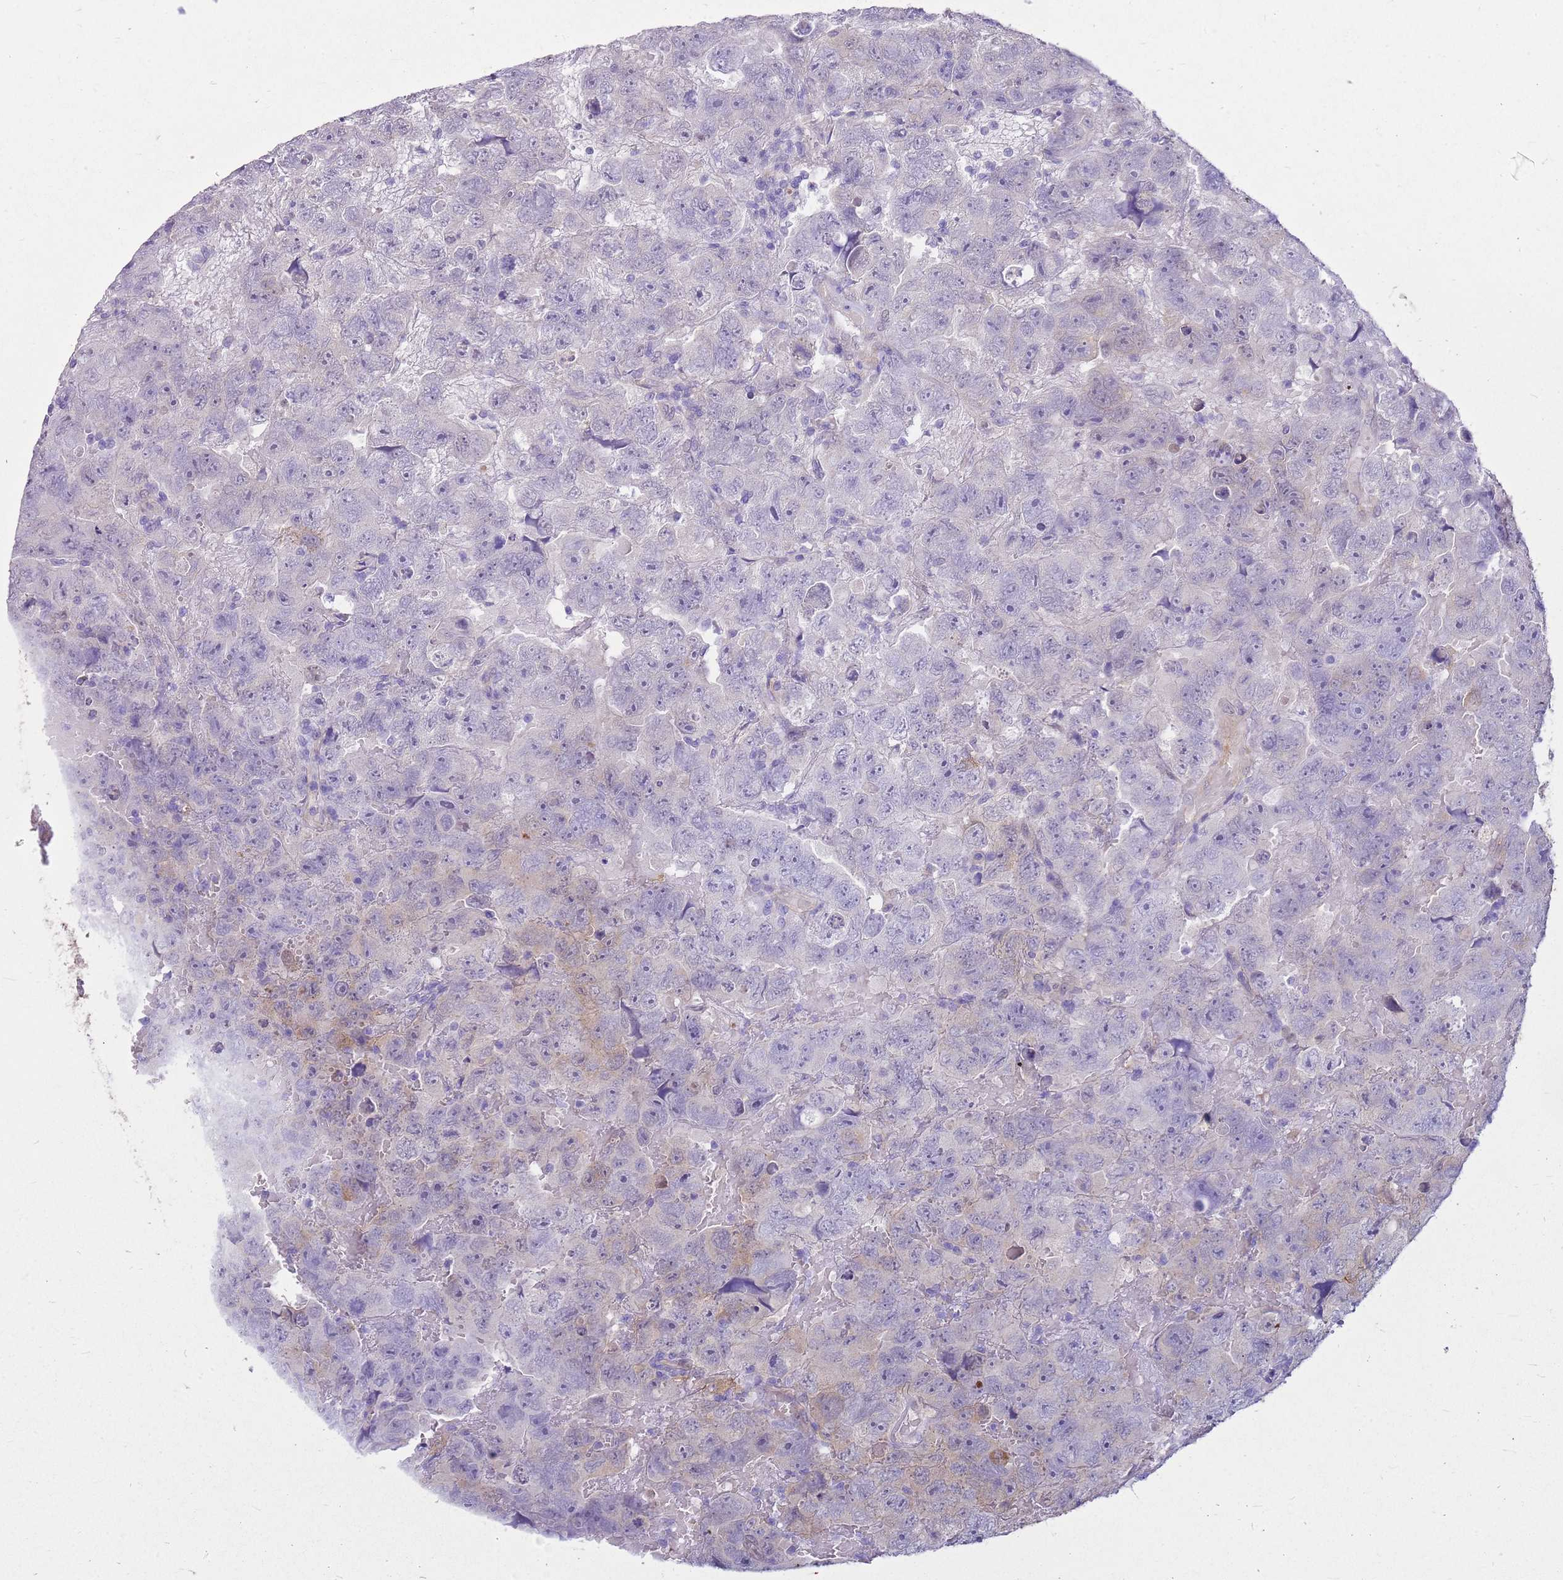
{"staining": {"intensity": "negative", "quantity": "none", "location": "none"}, "tissue": "testis cancer", "cell_type": "Tumor cells", "image_type": "cancer", "snomed": [{"axis": "morphology", "description": "Carcinoma, Embryonal, NOS"}, {"axis": "topography", "description": "Testis"}], "caption": "Immunohistochemistry photomicrograph of human embryonal carcinoma (testis) stained for a protein (brown), which shows no staining in tumor cells.", "gene": "HSPB1", "patient": {"sex": "male", "age": 45}}